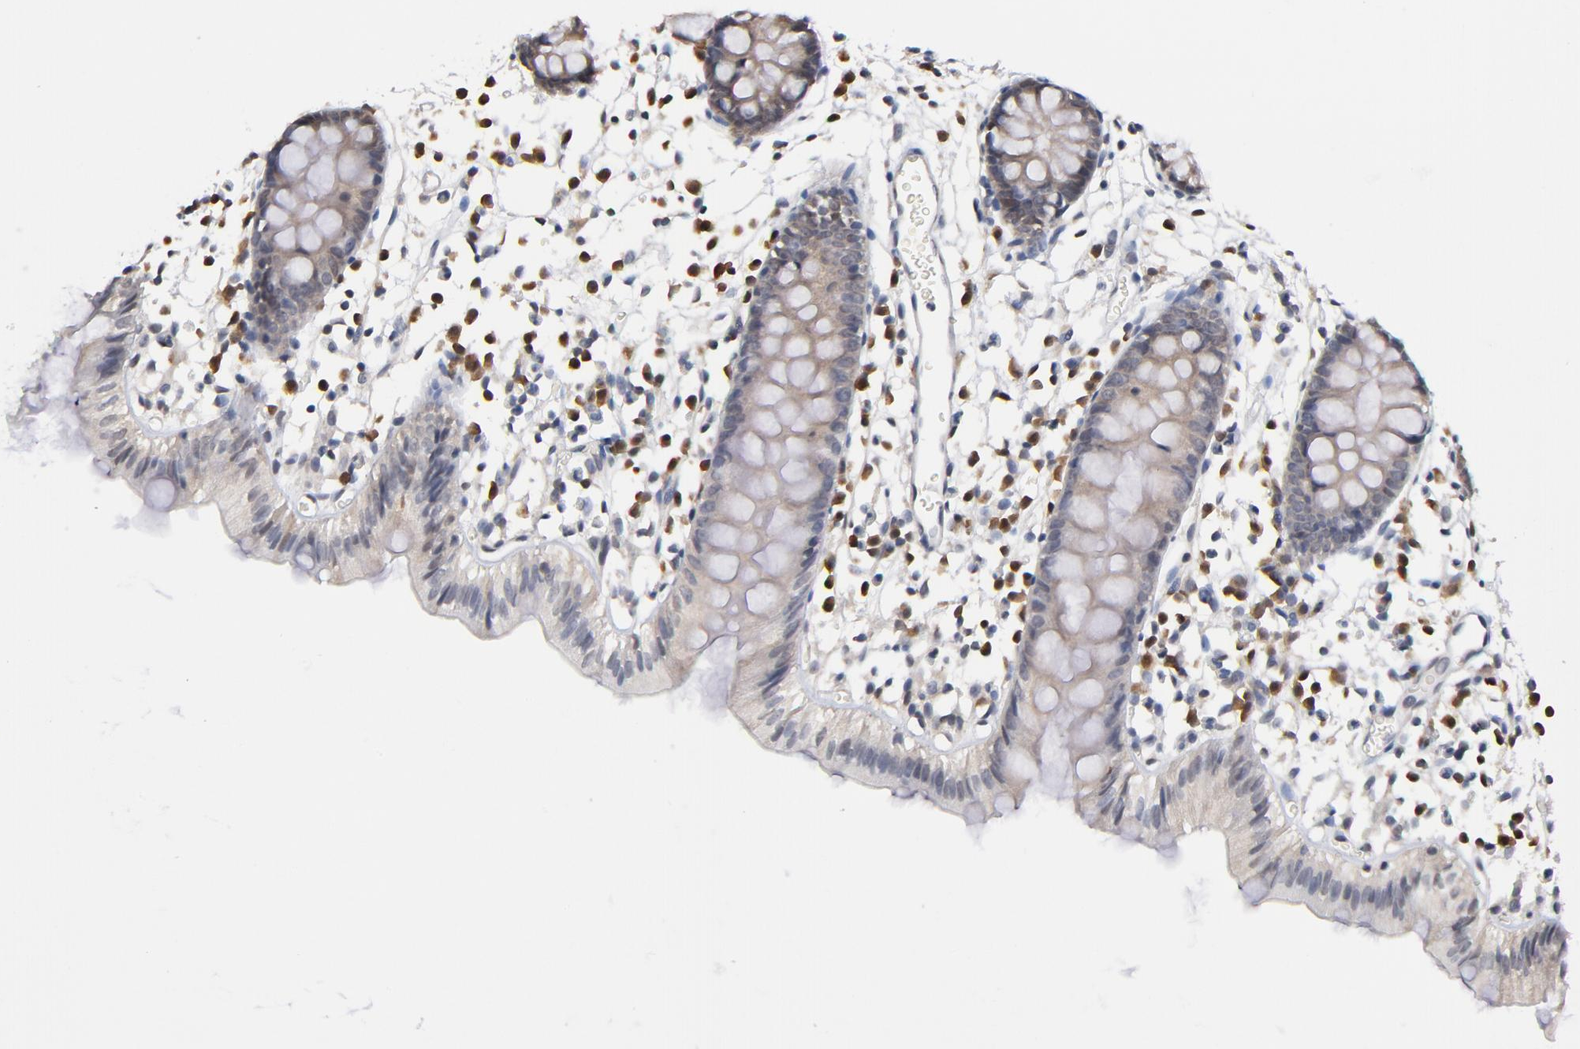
{"staining": {"intensity": "weak", "quantity": "25%-75%", "location": "cytoplasmic/membranous"}, "tissue": "colon", "cell_type": "Endothelial cells", "image_type": "normal", "snomed": [{"axis": "morphology", "description": "Normal tissue, NOS"}, {"axis": "topography", "description": "Colon"}], "caption": "Brown immunohistochemical staining in benign colon reveals weak cytoplasmic/membranous positivity in about 25%-75% of endothelial cells.", "gene": "MIF", "patient": {"sex": "male", "age": 14}}